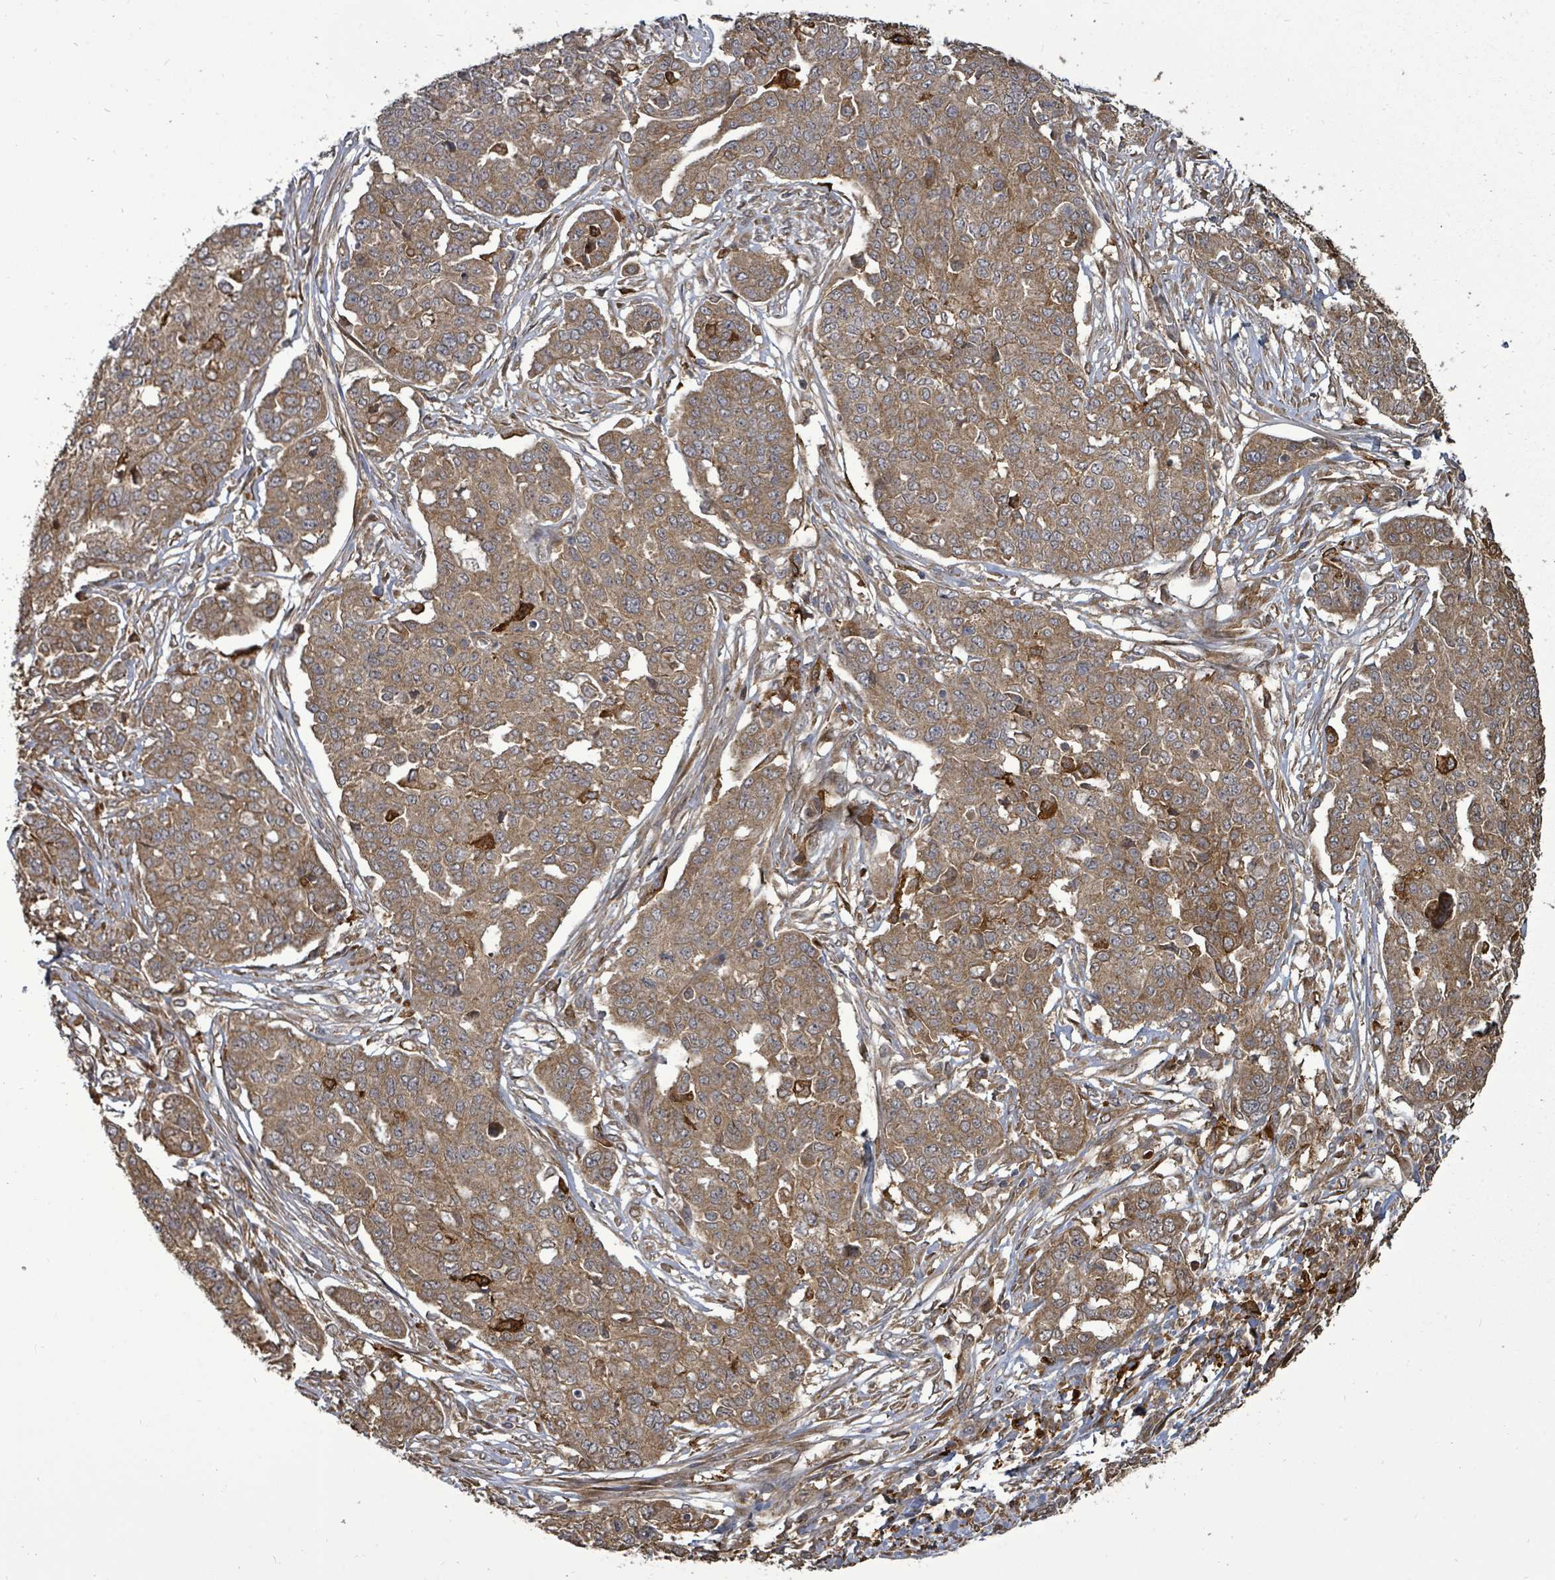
{"staining": {"intensity": "moderate", "quantity": ">75%", "location": "cytoplasmic/membranous"}, "tissue": "ovarian cancer", "cell_type": "Tumor cells", "image_type": "cancer", "snomed": [{"axis": "morphology", "description": "Cystadenocarcinoma, serous, NOS"}, {"axis": "topography", "description": "Soft tissue"}, {"axis": "topography", "description": "Ovary"}], "caption": "Brown immunohistochemical staining in human ovarian cancer (serous cystadenocarcinoma) shows moderate cytoplasmic/membranous positivity in approximately >75% of tumor cells.", "gene": "EIF3C", "patient": {"sex": "female", "age": 57}}